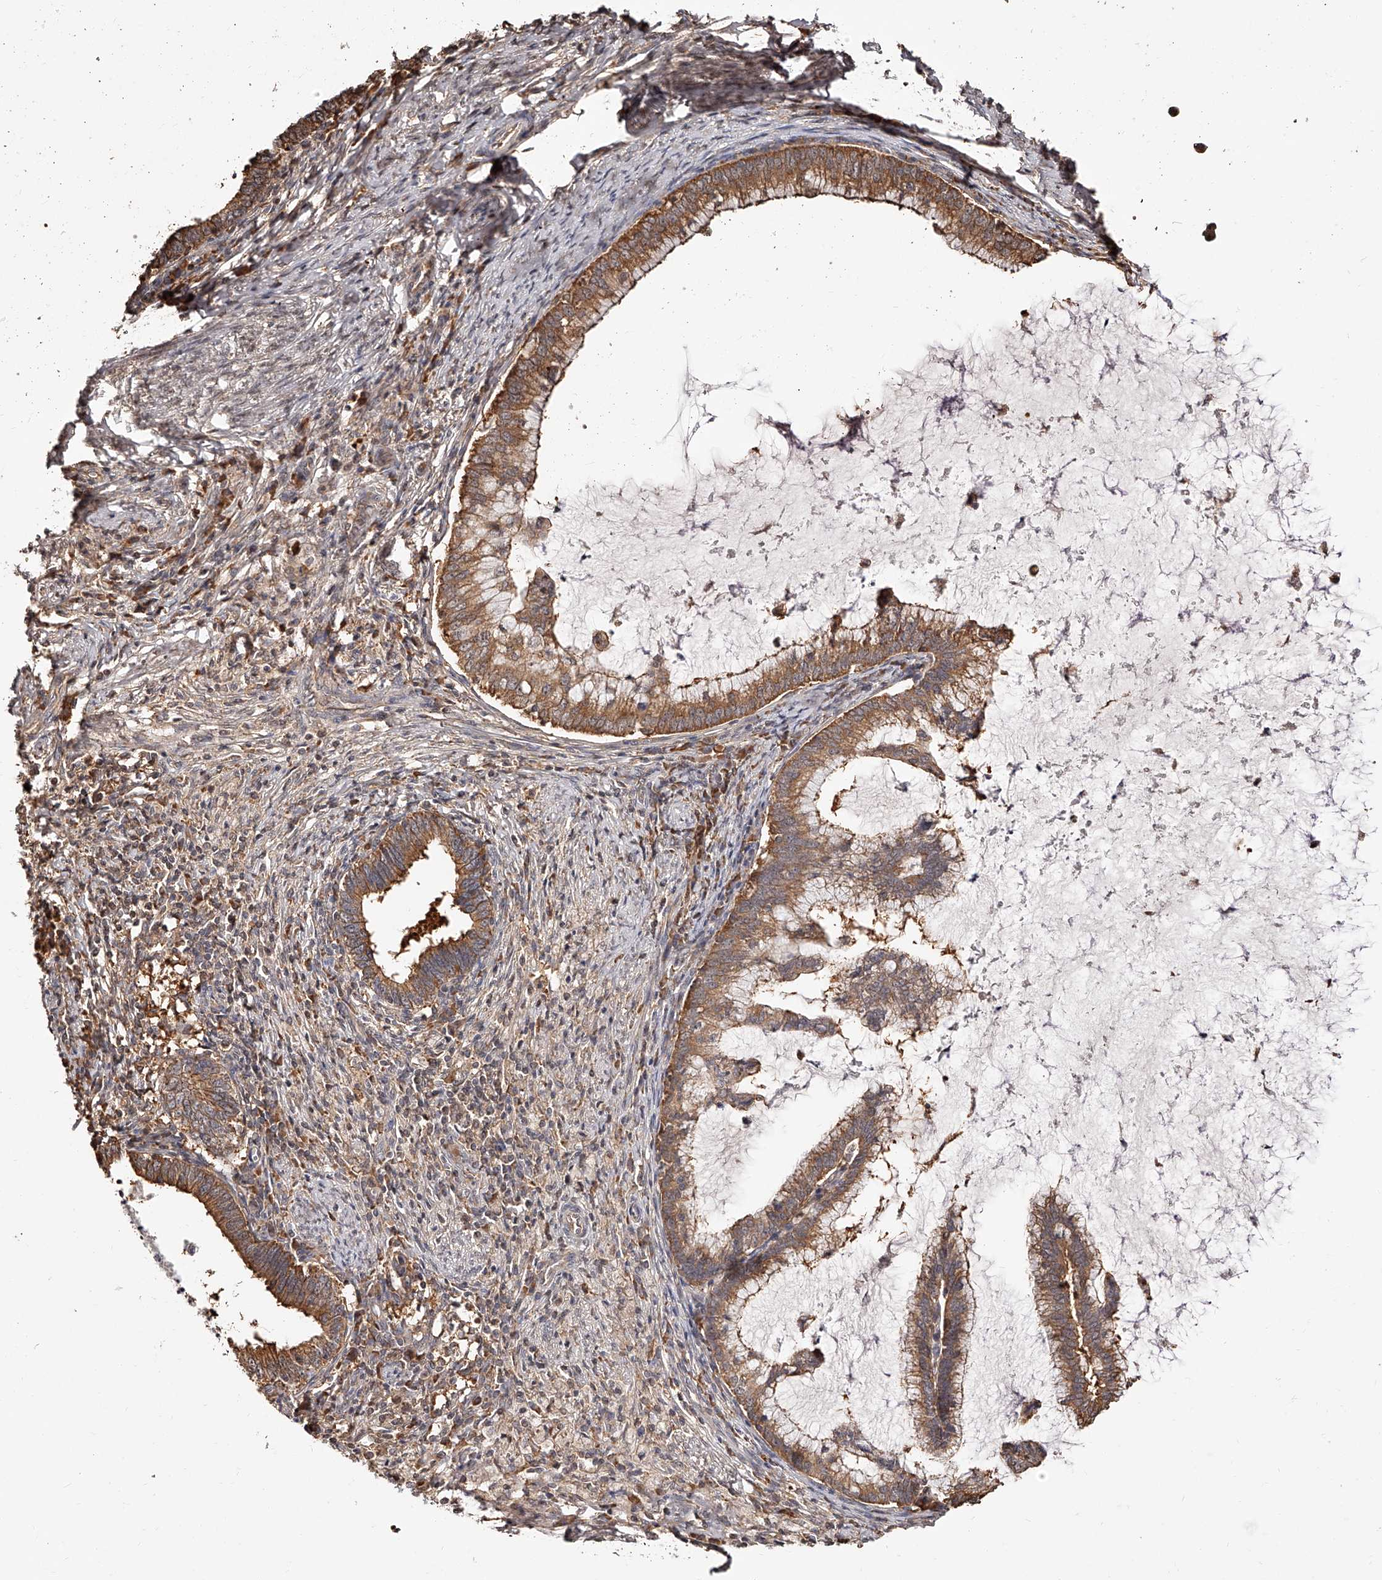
{"staining": {"intensity": "moderate", "quantity": ">75%", "location": "cytoplasmic/membranous"}, "tissue": "cervical cancer", "cell_type": "Tumor cells", "image_type": "cancer", "snomed": [{"axis": "morphology", "description": "Adenocarcinoma, NOS"}, {"axis": "topography", "description": "Cervix"}], "caption": "A micrograph of adenocarcinoma (cervical) stained for a protein shows moderate cytoplasmic/membranous brown staining in tumor cells.", "gene": "ZNF582", "patient": {"sex": "female", "age": 36}}